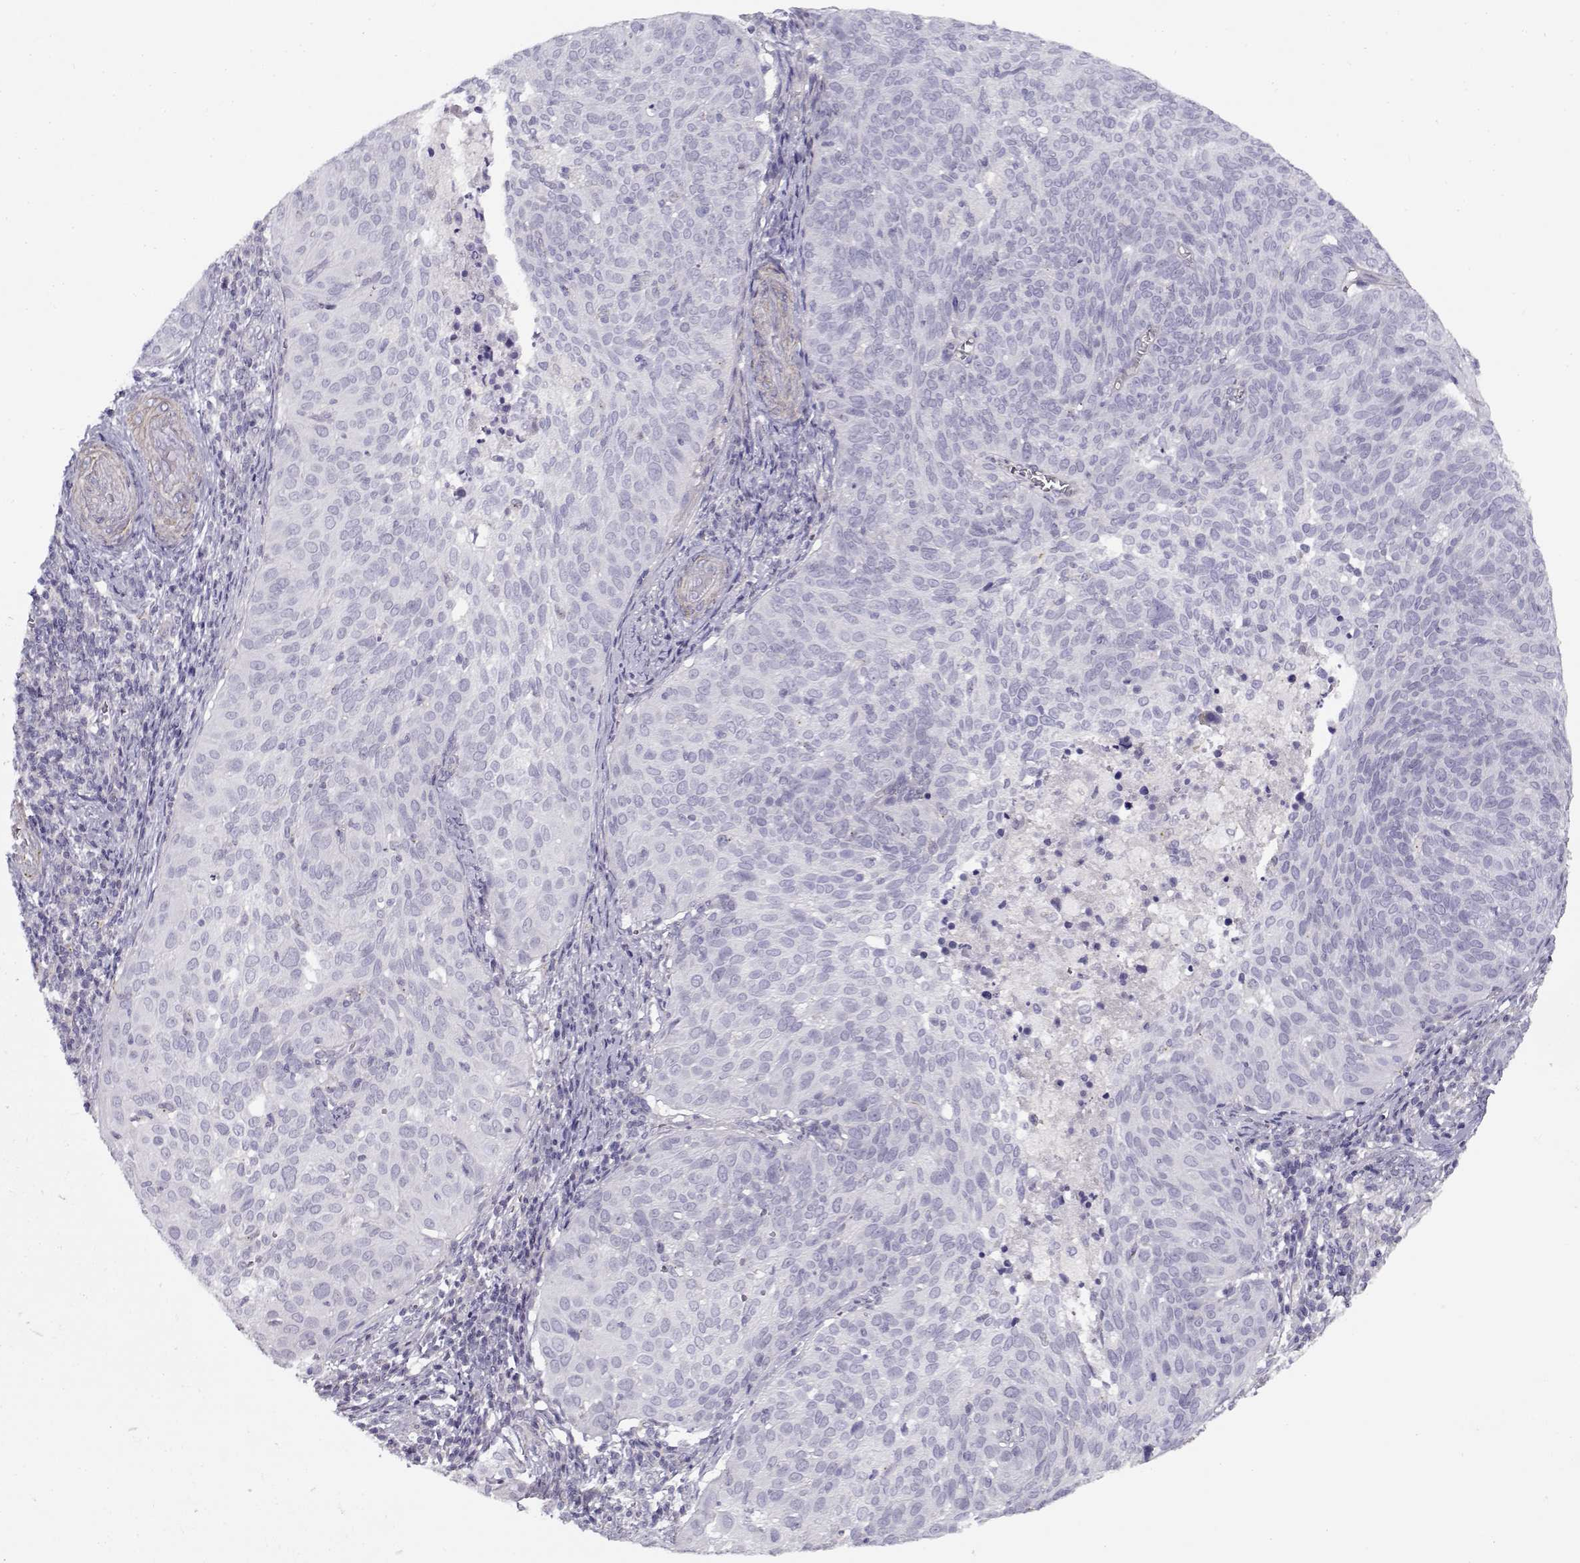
{"staining": {"intensity": "negative", "quantity": "none", "location": "none"}, "tissue": "cervical cancer", "cell_type": "Tumor cells", "image_type": "cancer", "snomed": [{"axis": "morphology", "description": "Squamous cell carcinoma, NOS"}, {"axis": "topography", "description": "Cervix"}], "caption": "Immunohistochemical staining of squamous cell carcinoma (cervical) exhibits no significant positivity in tumor cells.", "gene": "MYO1A", "patient": {"sex": "female", "age": 39}}